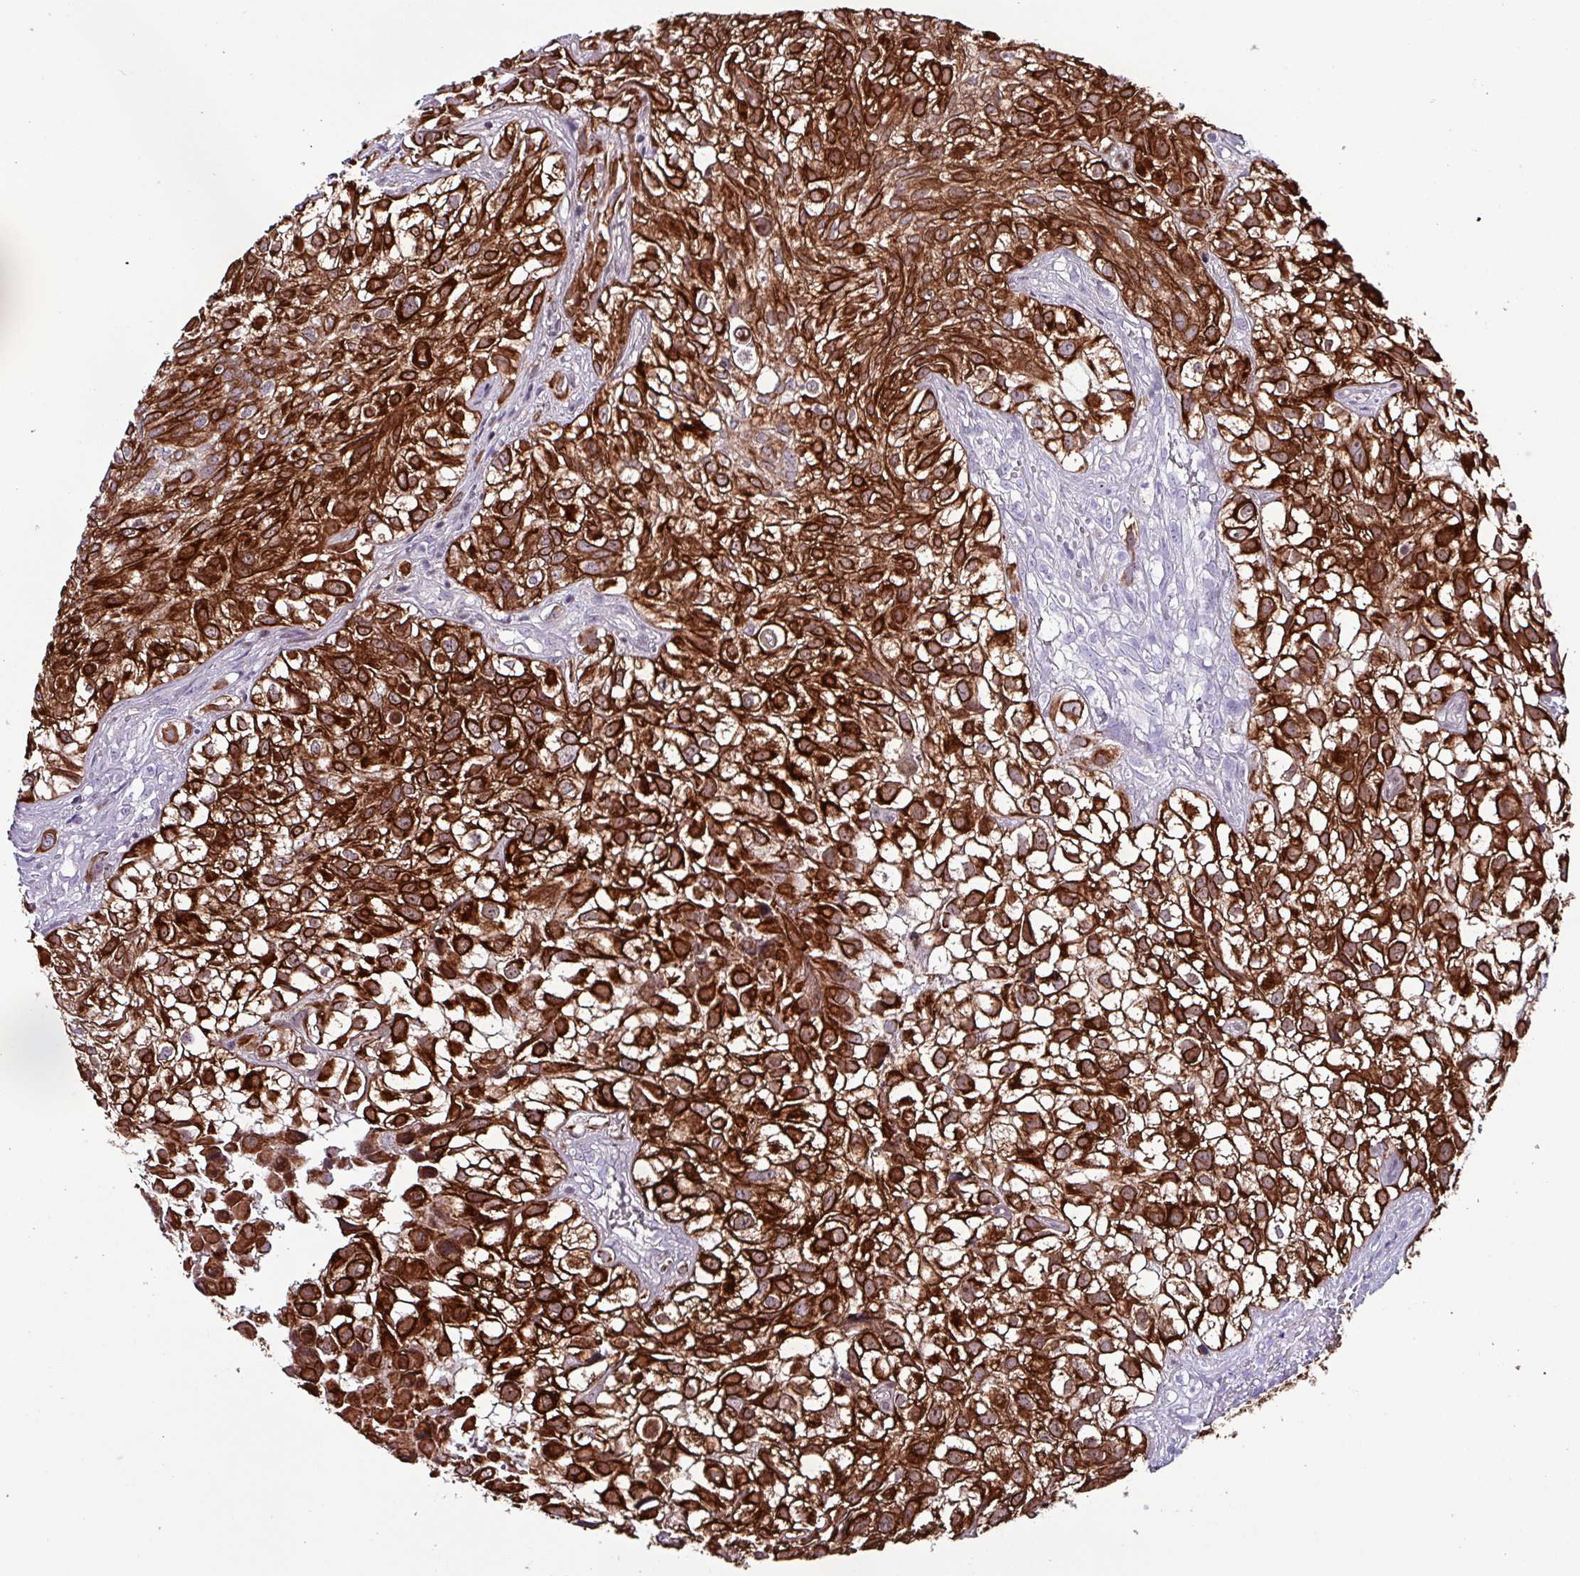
{"staining": {"intensity": "strong", "quantity": ">75%", "location": "cytoplasmic/membranous"}, "tissue": "urothelial cancer", "cell_type": "Tumor cells", "image_type": "cancer", "snomed": [{"axis": "morphology", "description": "Urothelial carcinoma, High grade"}, {"axis": "topography", "description": "Urinary bladder"}], "caption": "High-grade urothelial carcinoma stained with DAB (3,3'-diaminobenzidine) immunohistochemistry displays high levels of strong cytoplasmic/membranous staining in about >75% of tumor cells.", "gene": "KRT6C", "patient": {"sex": "male", "age": 56}}